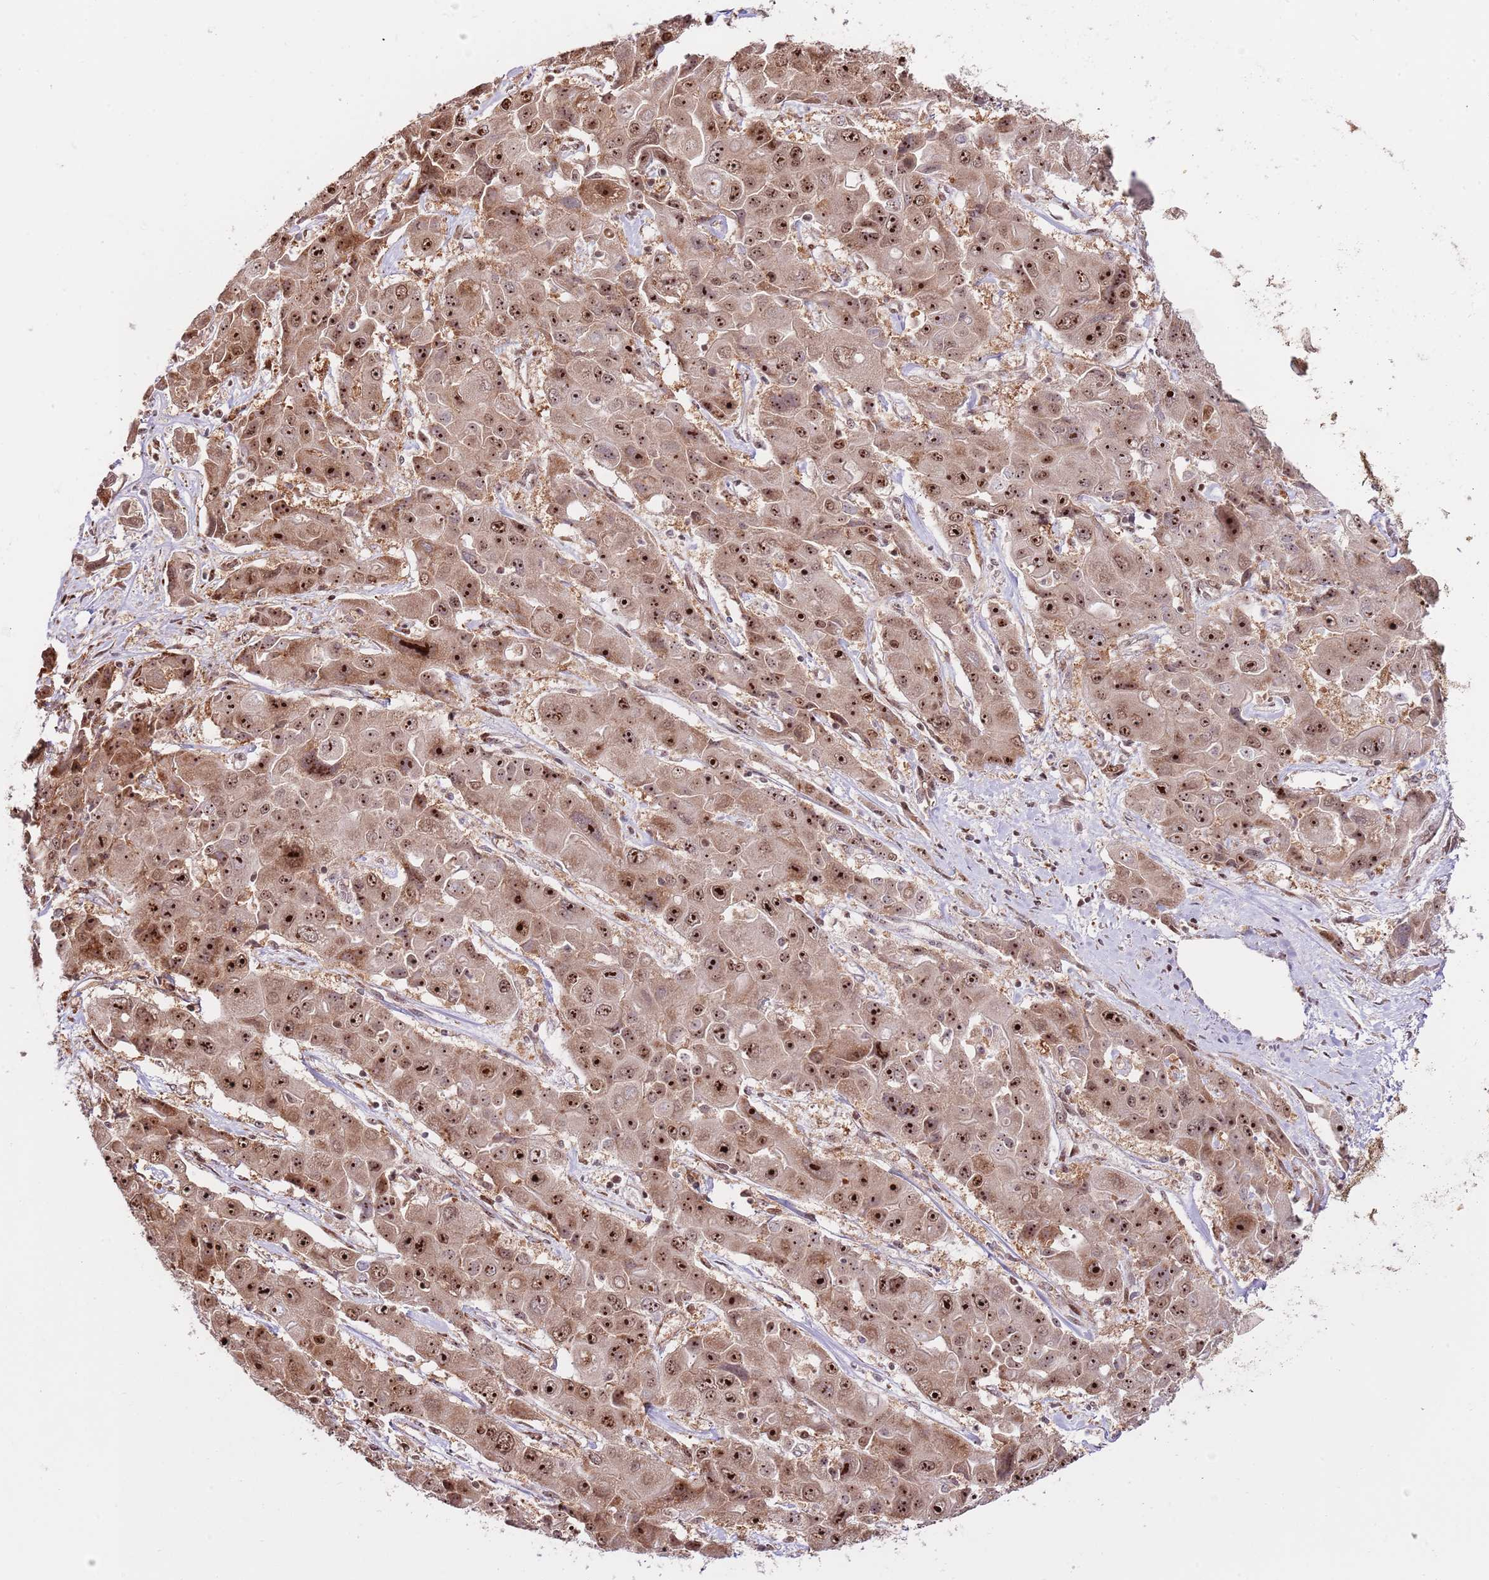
{"staining": {"intensity": "strong", "quantity": ">75%", "location": "cytoplasmic/membranous,nuclear"}, "tissue": "liver cancer", "cell_type": "Tumor cells", "image_type": "cancer", "snomed": [{"axis": "morphology", "description": "Cholangiocarcinoma"}, {"axis": "topography", "description": "Liver"}], "caption": "Immunohistochemistry (IHC) image of neoplastic tissue: human cholangiocarcinoma (liver) stained using IHC exhibits high levels of strong protein expression localized specifically in the cytoplasmic/membranous and nuclear of tumor cells, appearing as a cytoplasmic/membranous and nuclear brown color.", "gene": "RIF1", "patient": {"sex": "male", "age": 67}}